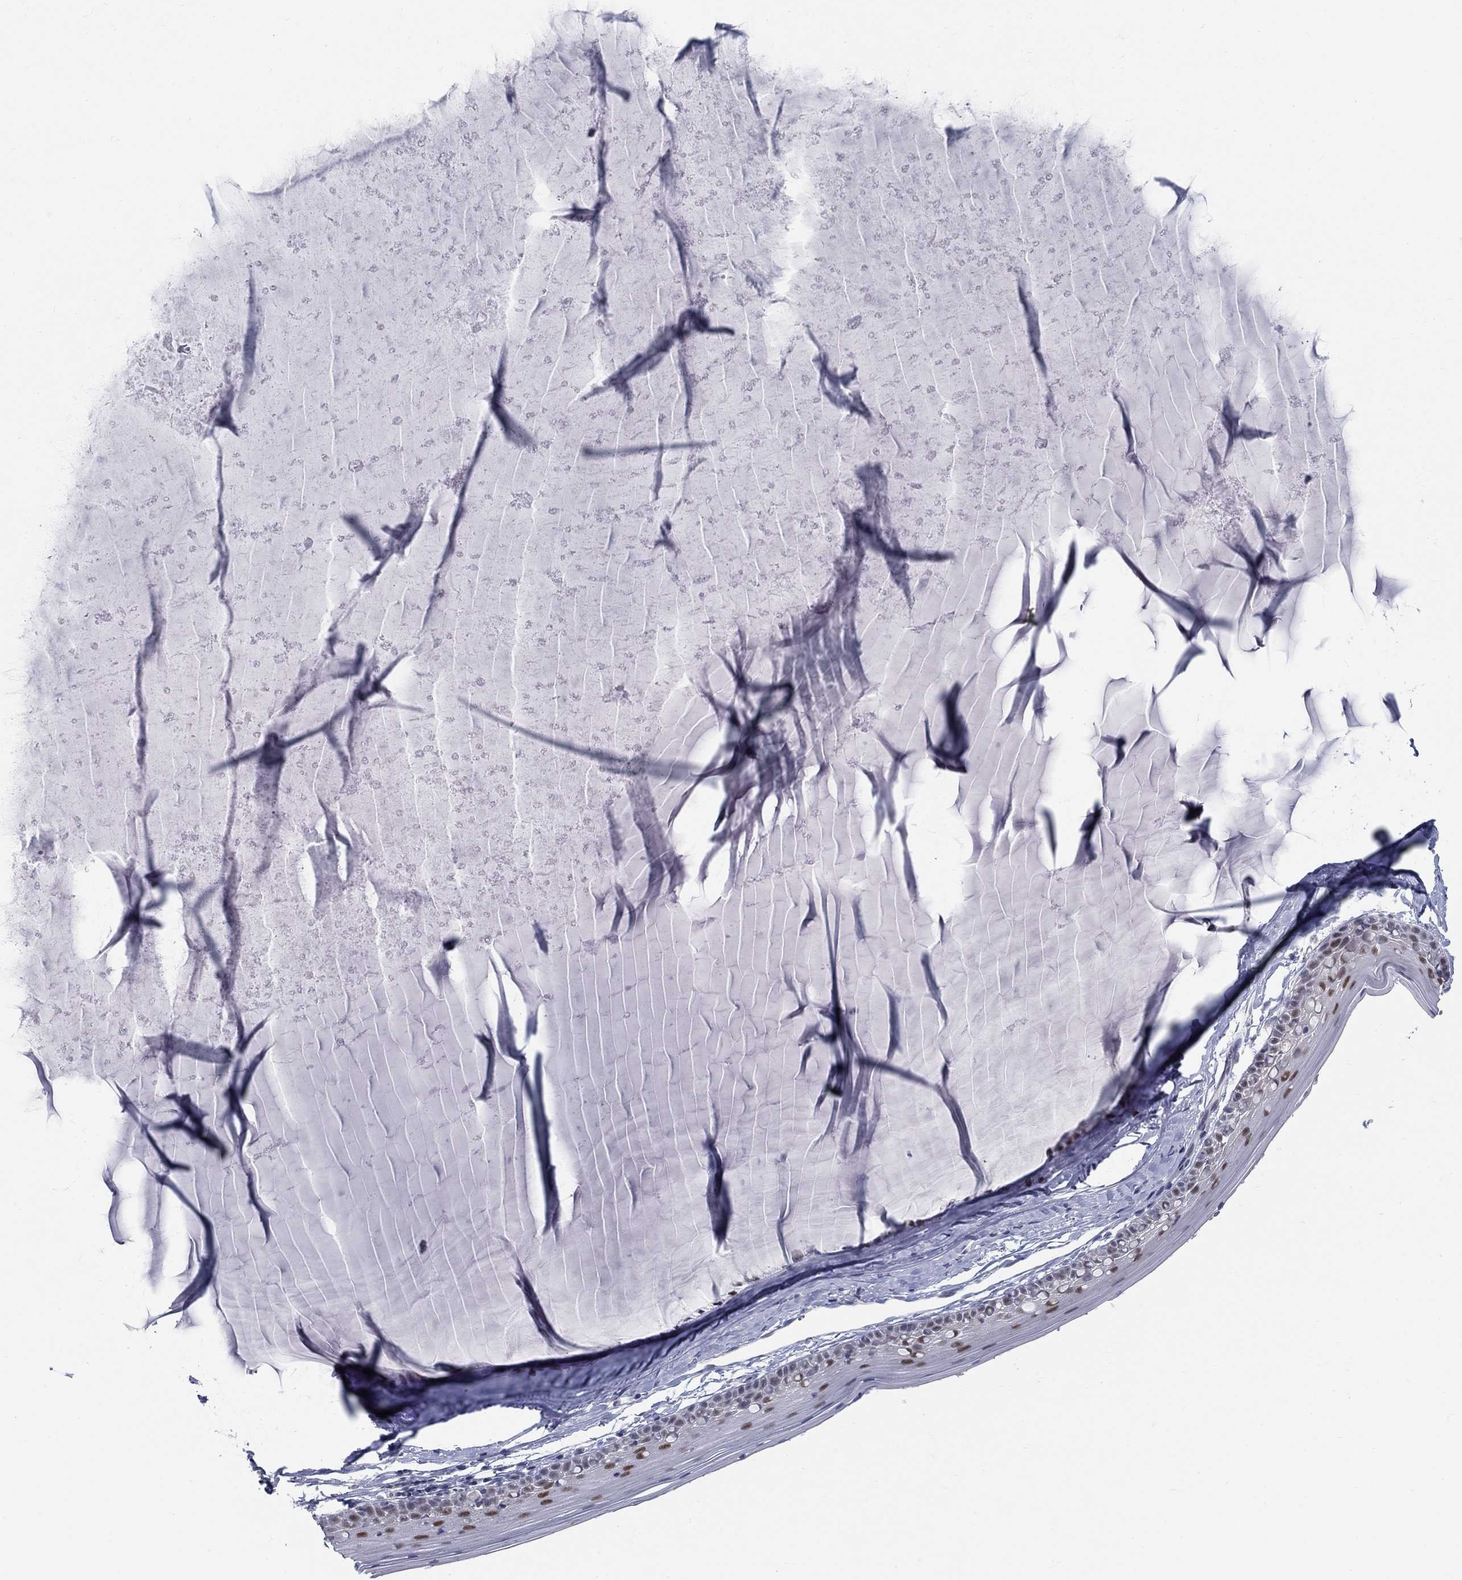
{"staining": {"intensity": "strong", "quantity": "<25%", "location": "nuclear"}, "tissue": "cervix", "cell_type": "Glandular cells", "image_type": "normal", "snomed": [{"axis": "morphology", "description": "Normal tissue, NOS"}, {"axis": "topography", "description": "Cervix"}], "caption": "IHC (DAB) staining of unremarkable cervix demonstrates strong nuclear protein staining in about <25% of glandular cells.", "gene": "GCFC2", "patient": {"sex": "female", "age": 40}}